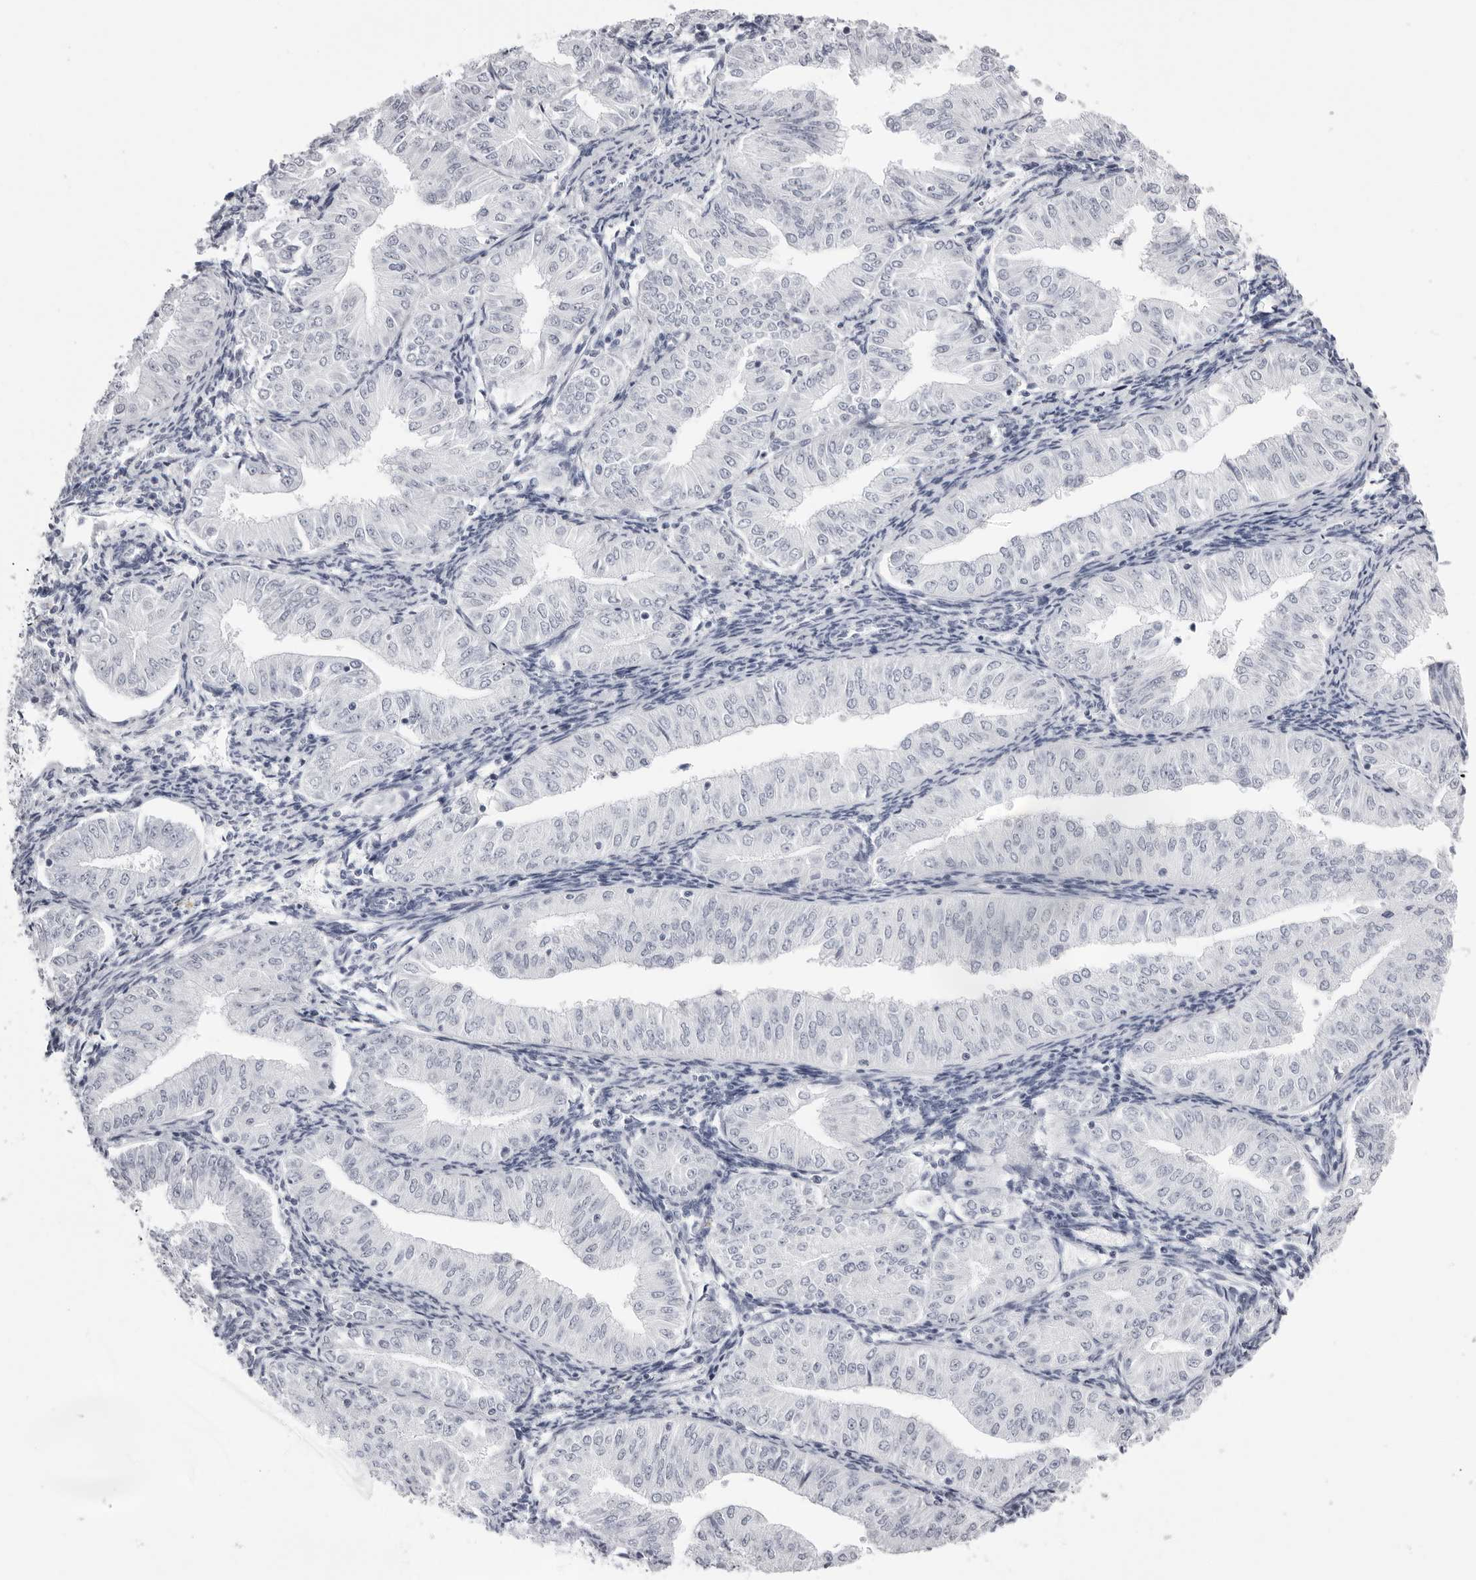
{"staining": {"intensity": "negative", "quantity": "none", "location": "none"}, "tissue": "endometrial cancer", "cell_type": "Tumor cells", "image_type": "cancer", "snomed": [{"axis": "morphology", "description": "Normal tissue, NOS"}, {"axis": "morphology", "description": "Adenocarcinoma, NOS"}, {"axis": "topography", "description": "Endometrium"}], "caption": "Tumor cells are negative for brown protein staining in endometrial adenocarcinoma. (DAB immunohistochemistry (IHC) with hematoxylin counter stain).", "gene": "RHO", "patient": {"sex": "female", "age": 53}}